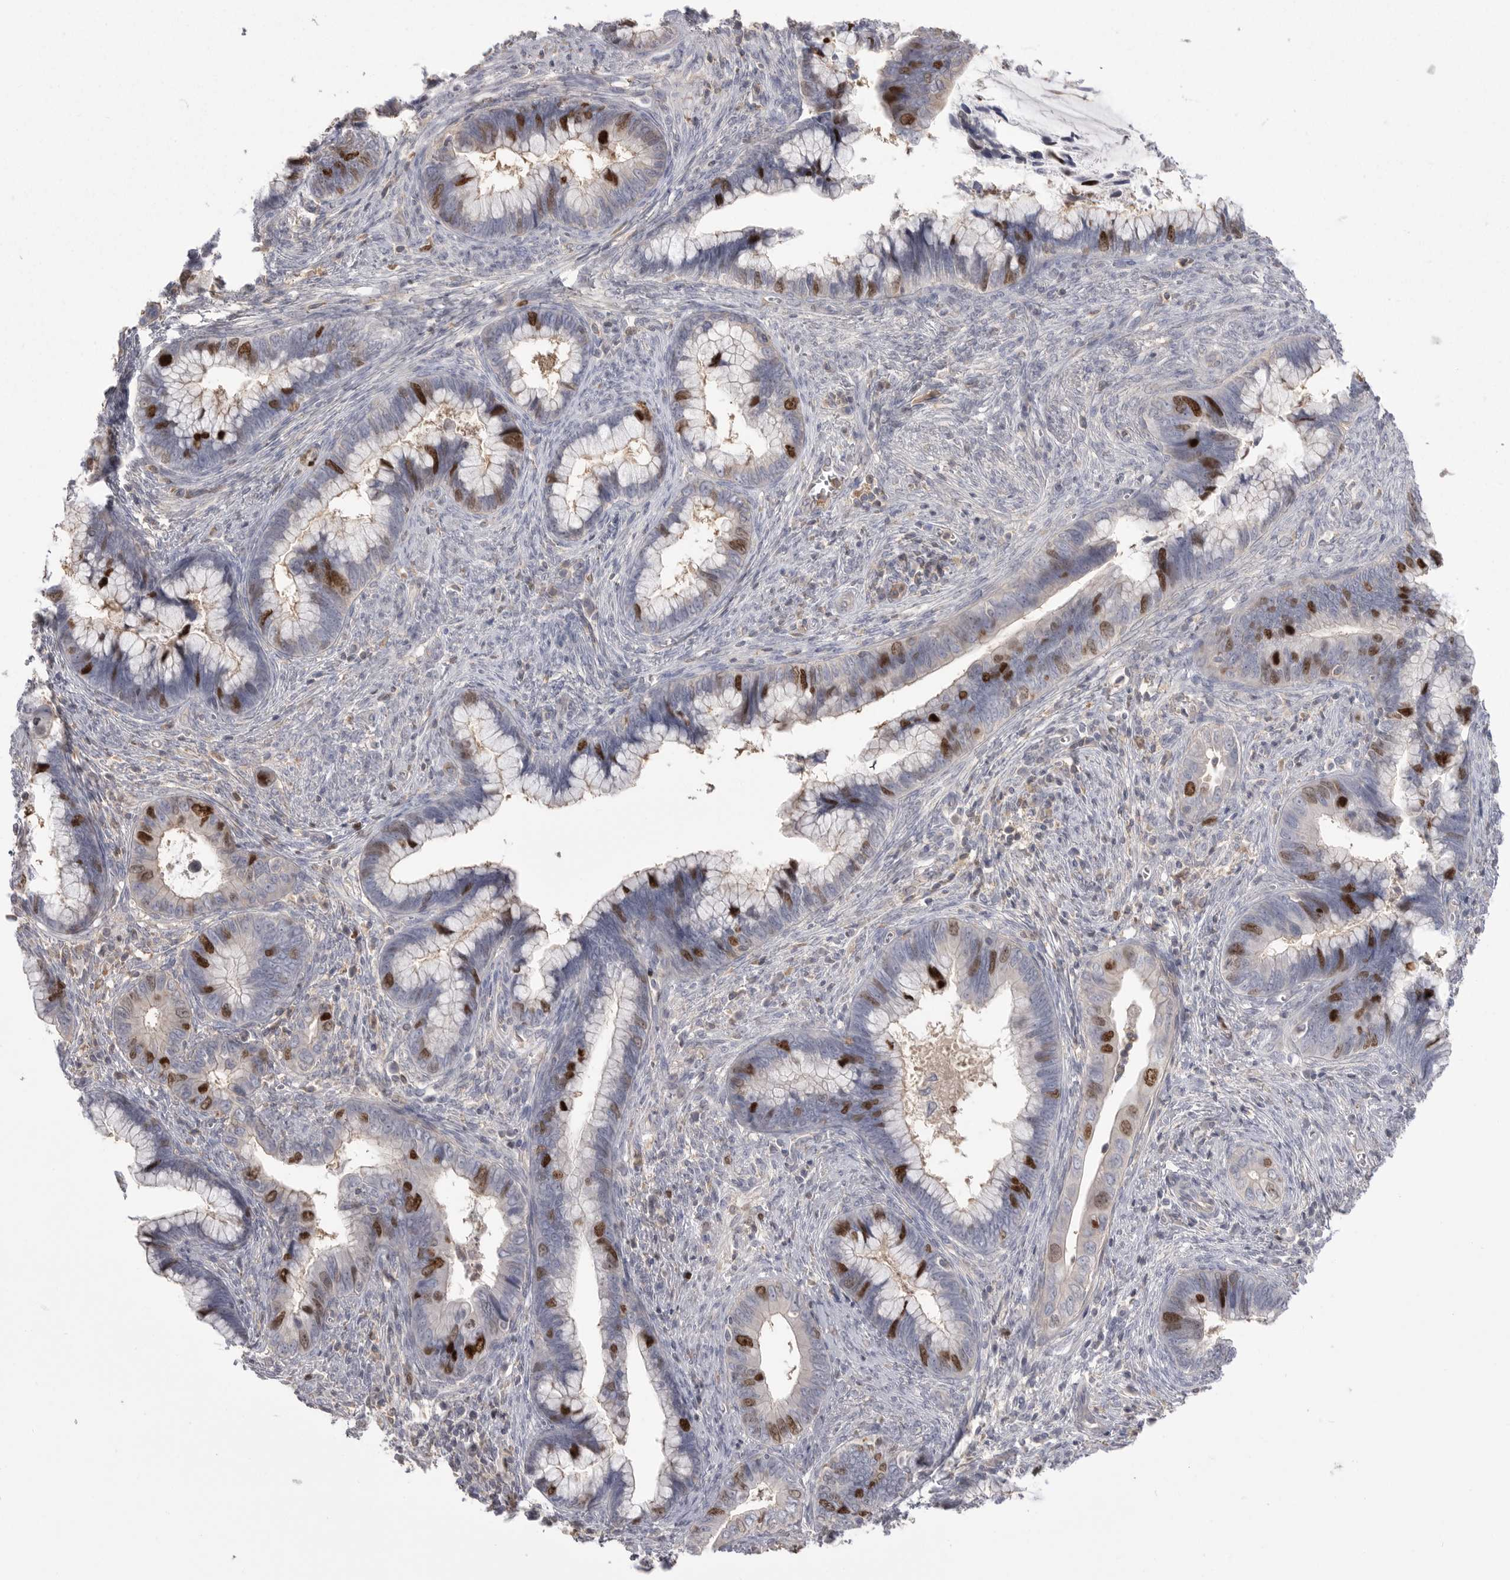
{"staining": {"intensity": "strong", "quantity": "<25%", "location": "nuclear"}, "tissue": "cervical cancer", "cell_type": "Tumor cells", "image_type": "cancer", "snomed": [{"axis": "morphology", "description": "Adenocarcinoma, NOS"}, {"axis": "topography", "description": "Cervix"}], "caption": "Brown immunohistochemical staining in cervical cancer (adenocarcinoma) reveals strong nuclear staining in approximately <25% of tumor cells. (Stains: DAB (3,3'-diaminobenzidine) in brown, nuclei in blue, Microscopy: brightfield microscopy at high magnification).", "gene": "TOP2A", "patient": {"sex": "female", "age": 44}}